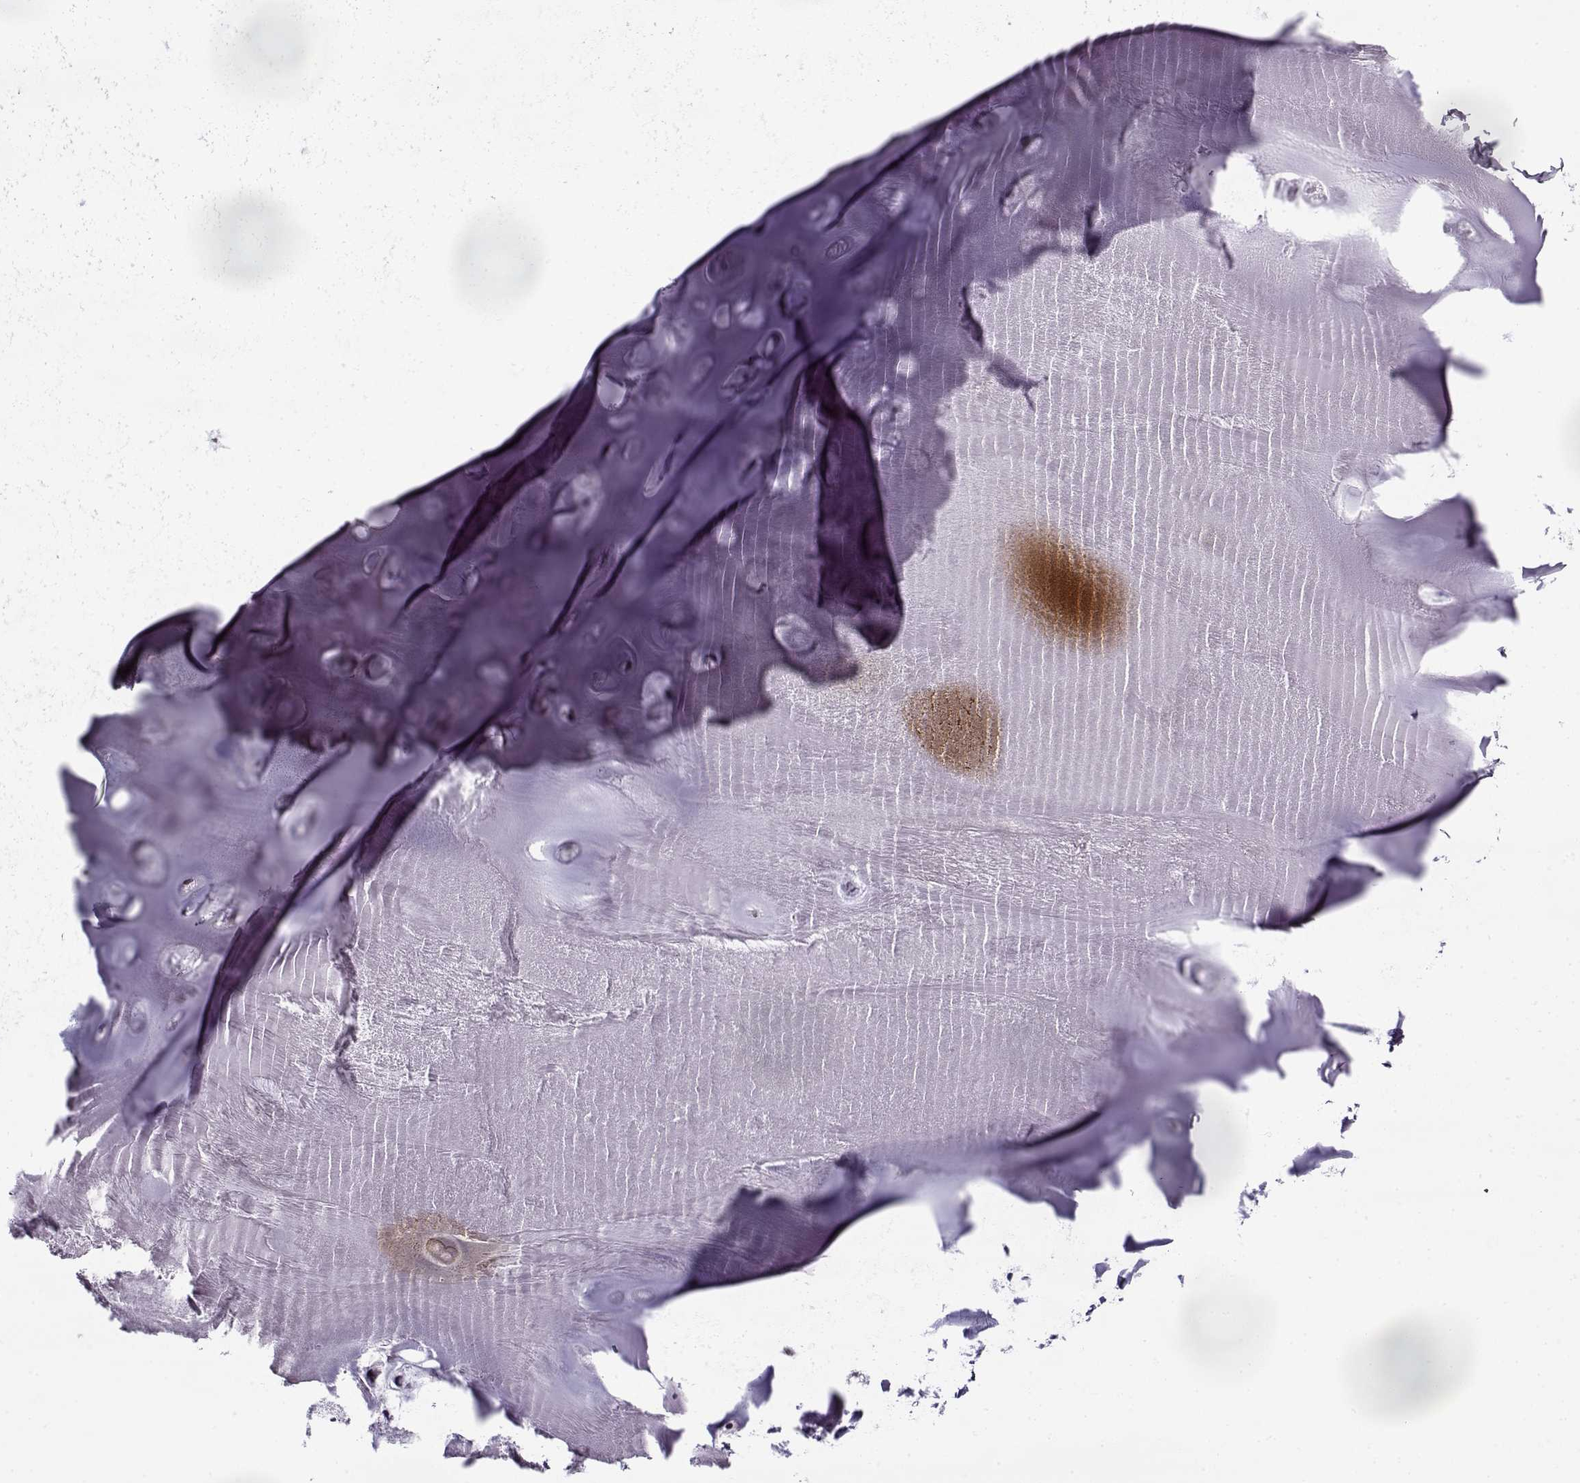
{"staining": {"intensity": "negative", "quantity": "none", "location": "none"}, "tissue": "soft tissue", "cell_type": "Chondrocytes", "image_type": "normal", "snomed": [{"axis": "morphology", "description": "Normal tissue, NOS"}, {"axis": "morphology", "description": "Squamous cell carcinoma, NOS"}, {"axis": "topography", "description": "Cartilage tissue"}, {"axis": "topography", "description": "Lung"}], "caption": "Chondrocytes show no significant expression in unremarkable soft tissue.", "gene": "PRMT8", "patient": {"sex": "male", "age": 66}}